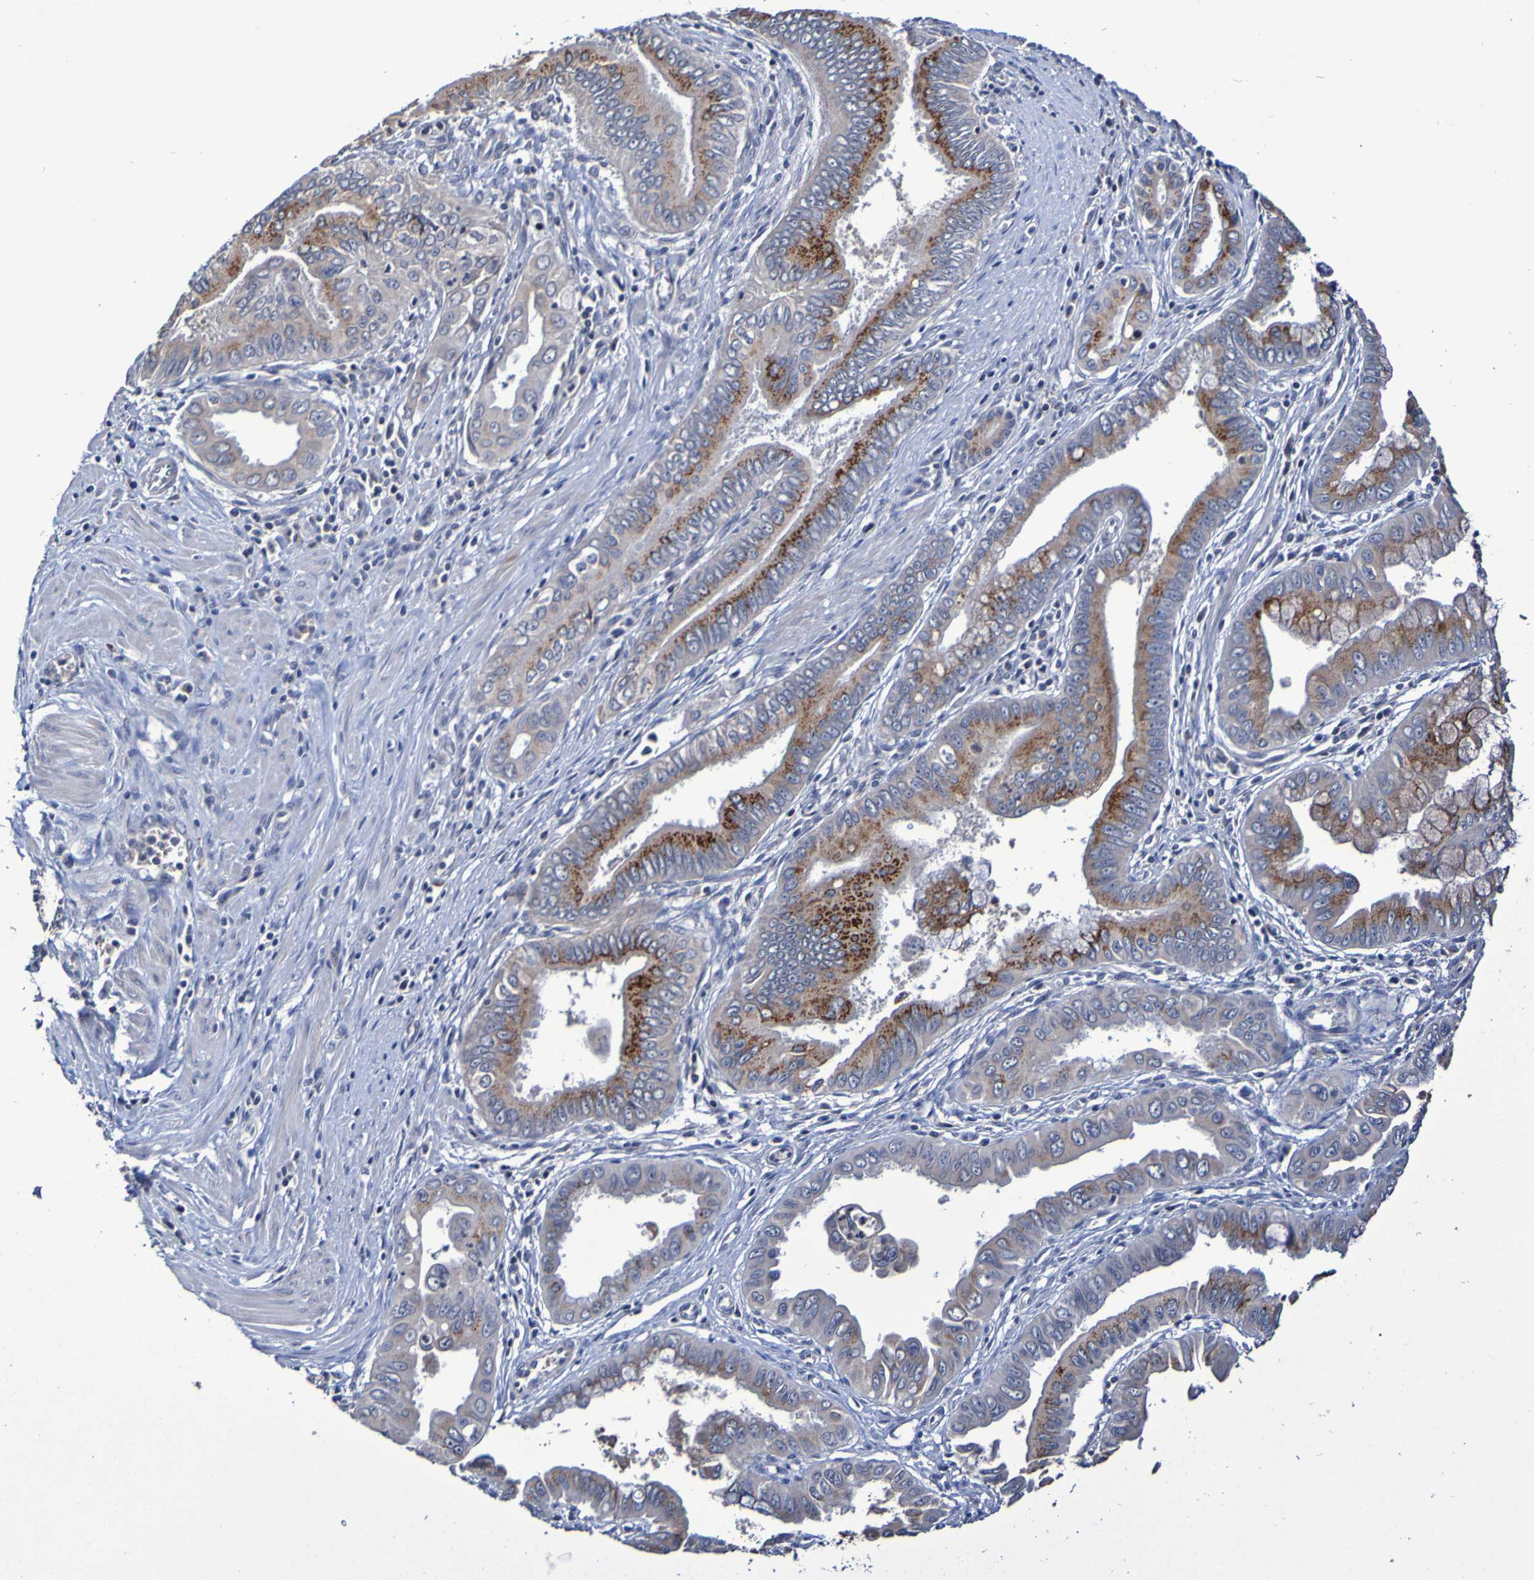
{"staining": {"intensity": "strong", "quantity": "25%-75%", "location": "cytoplasmic/membranous"}, "tissue": "pancreatic cancer", "cell_type": "Tumor cells", "image_type": "cancer", "snomed": [{"axis": "morphology", "description": "Normal tissue, NOS"}, {"axis": "topography", "description": "Lymph node"}], "caption": "Immunohistochemical staining of human pancreatic cancer exhibits high levels of strong cytoplasmic/membranous positivity in about 25%-75% of tumor cells.", "gene": "PTP4A2", "patient": {"sex": "male", "age": 50}}